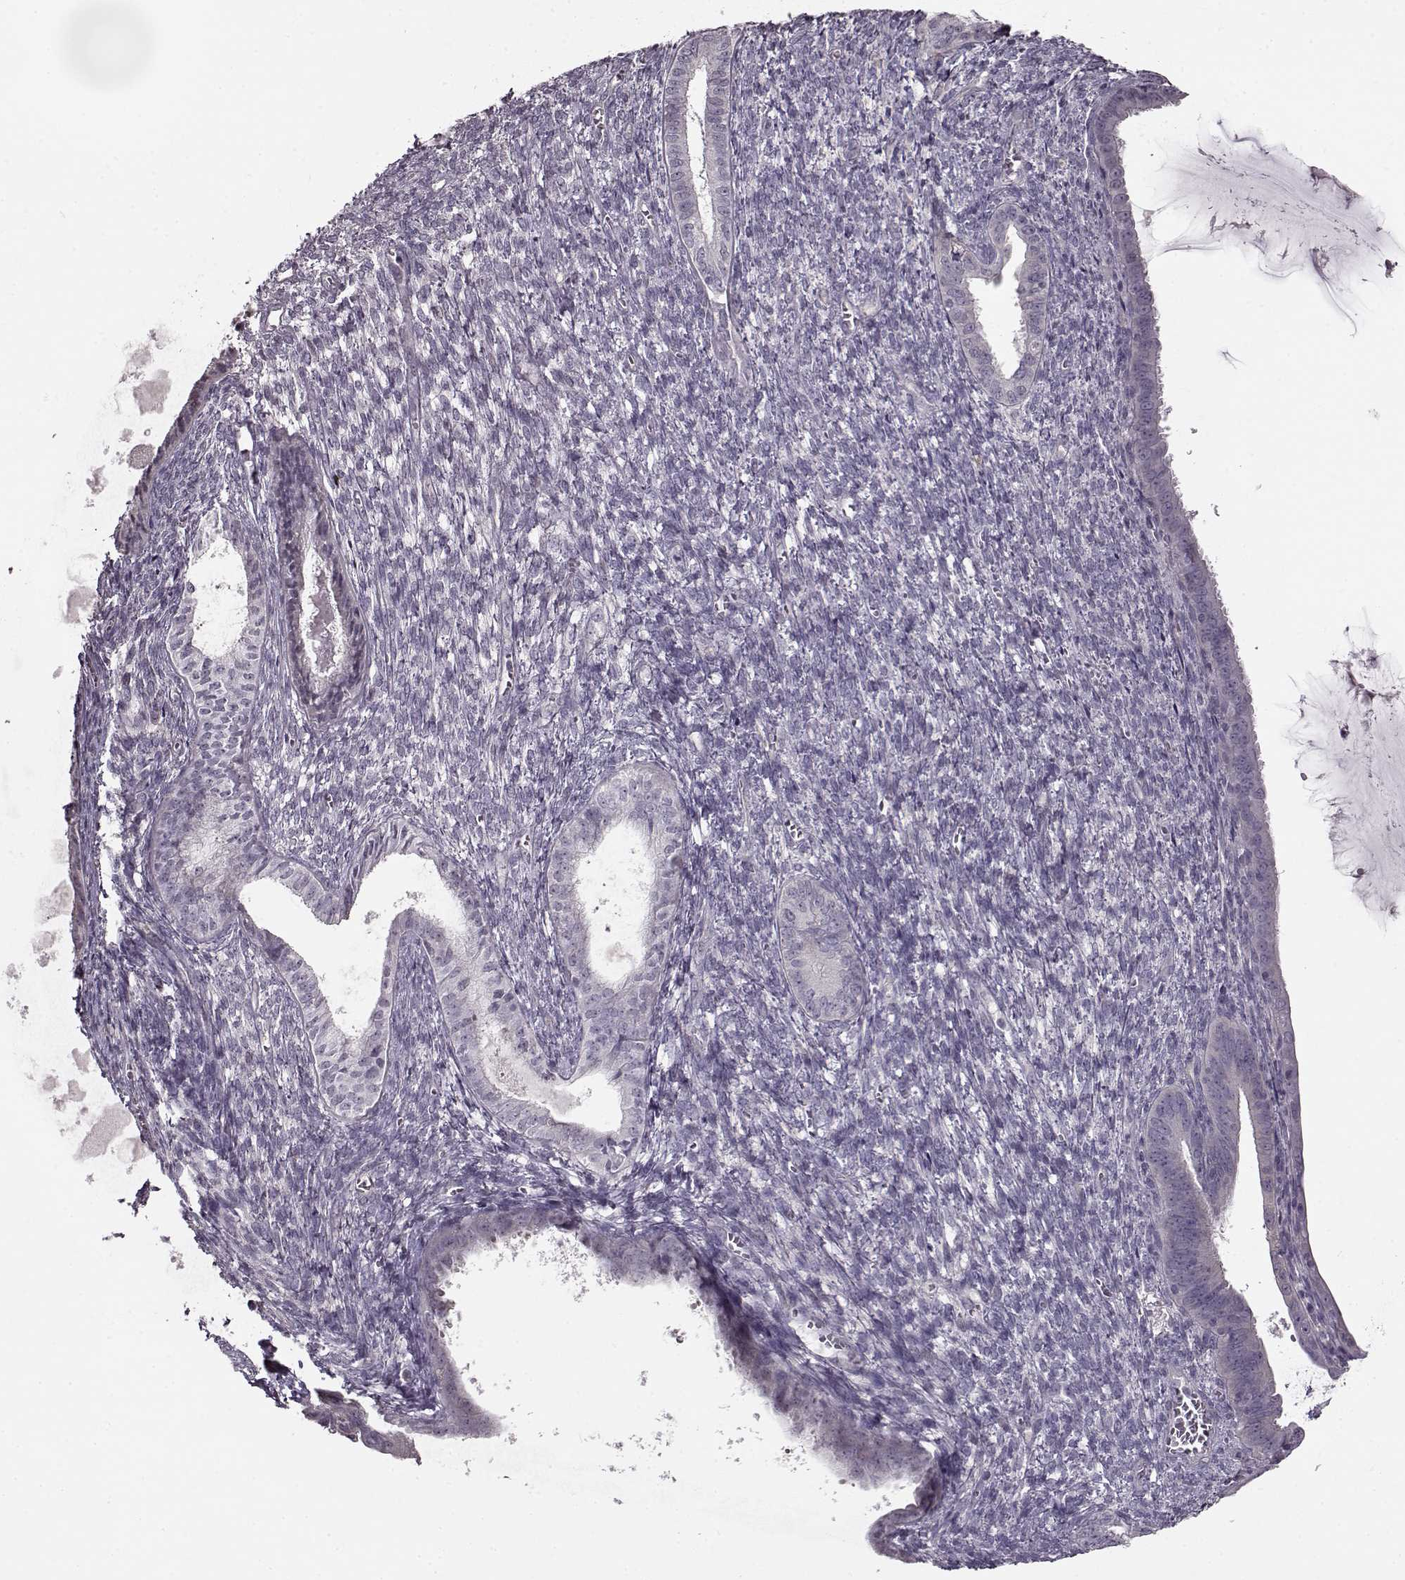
{"staining": {"intensity": "negative", "quantity": "none", "location": "none"}, "tissue": "endometrial cancer", "cell_type": "Tumor cells", "image_type": "cancer", "snomed": [{"axis": "morphology", "description": "Adenocarcinoma, NOS"}, {"axis": "topography", "description": "Endometrium"}], "caption": "High magnification brightfield microscopy of endometrial cancer stained with DAB (brown) and counterstained with hematoxylin (blue): tumor cells show no significant expression.", "gene": "FSHB", "patient": {"sex": "female", "age": 86}}